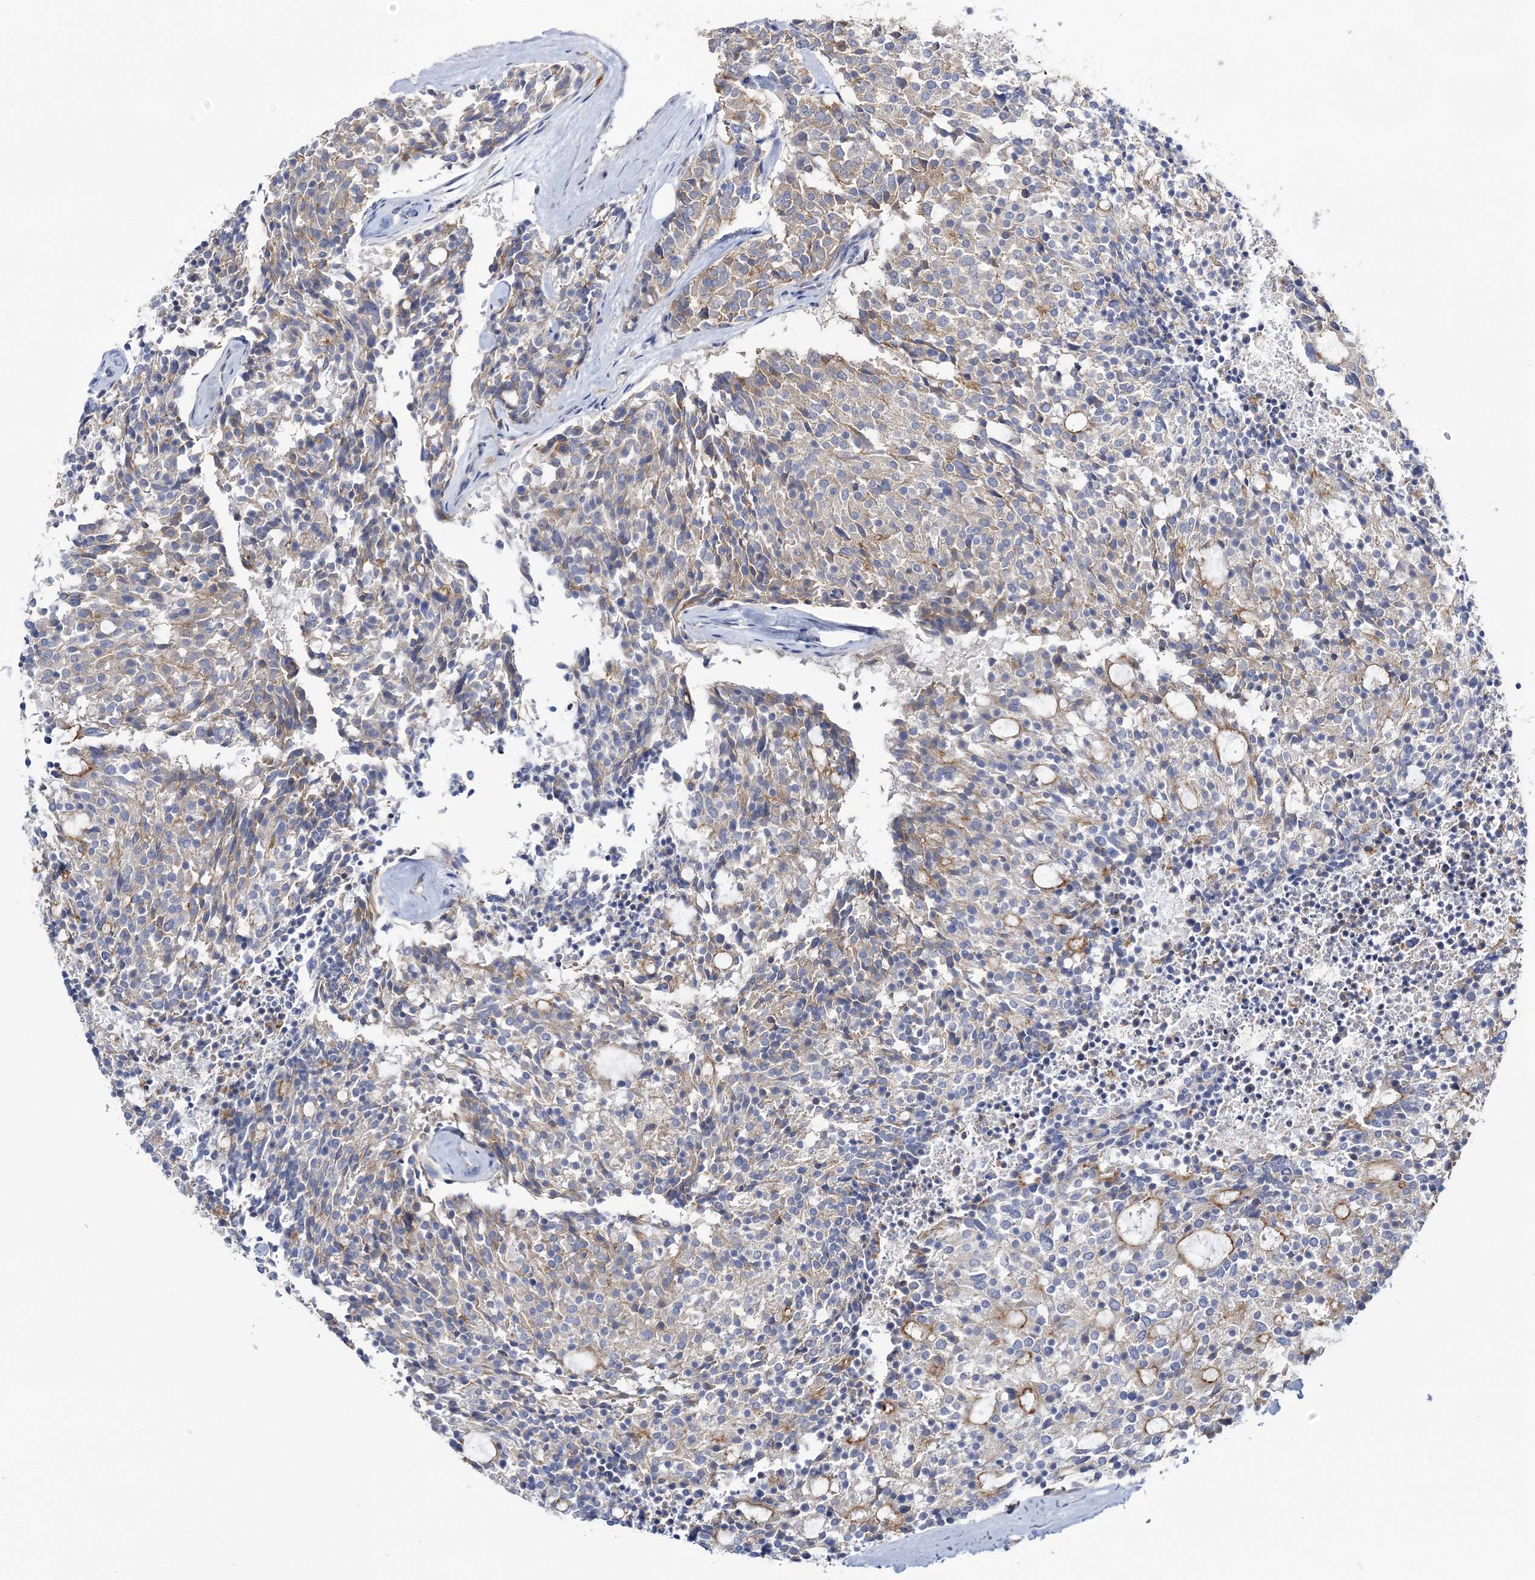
{"staining": {"intensity": "moderate", "quantity": "<25%", "location": "cytoplasmic/membranous"}, "tissue": "carcinoid", "cell_type": "Tumor cells", "image_type": "cancer", "snomed": [{"axis": "morphology", "description": "Carcinoid, malignant, NOS"}, {"axis": "topography", "description": "Pancreas"}], "caption": "A brown stain labels moderate cytoplasmic/membranous positivity of a protein in malignant carcinoid tumor cells. The staining is performed using DAB brown chromogen to label protein expression. The nuclei are counter-stained blue using hematoxylin.", "gene": "ATP11B", "patient": {"sex": "female", "age": 54}}